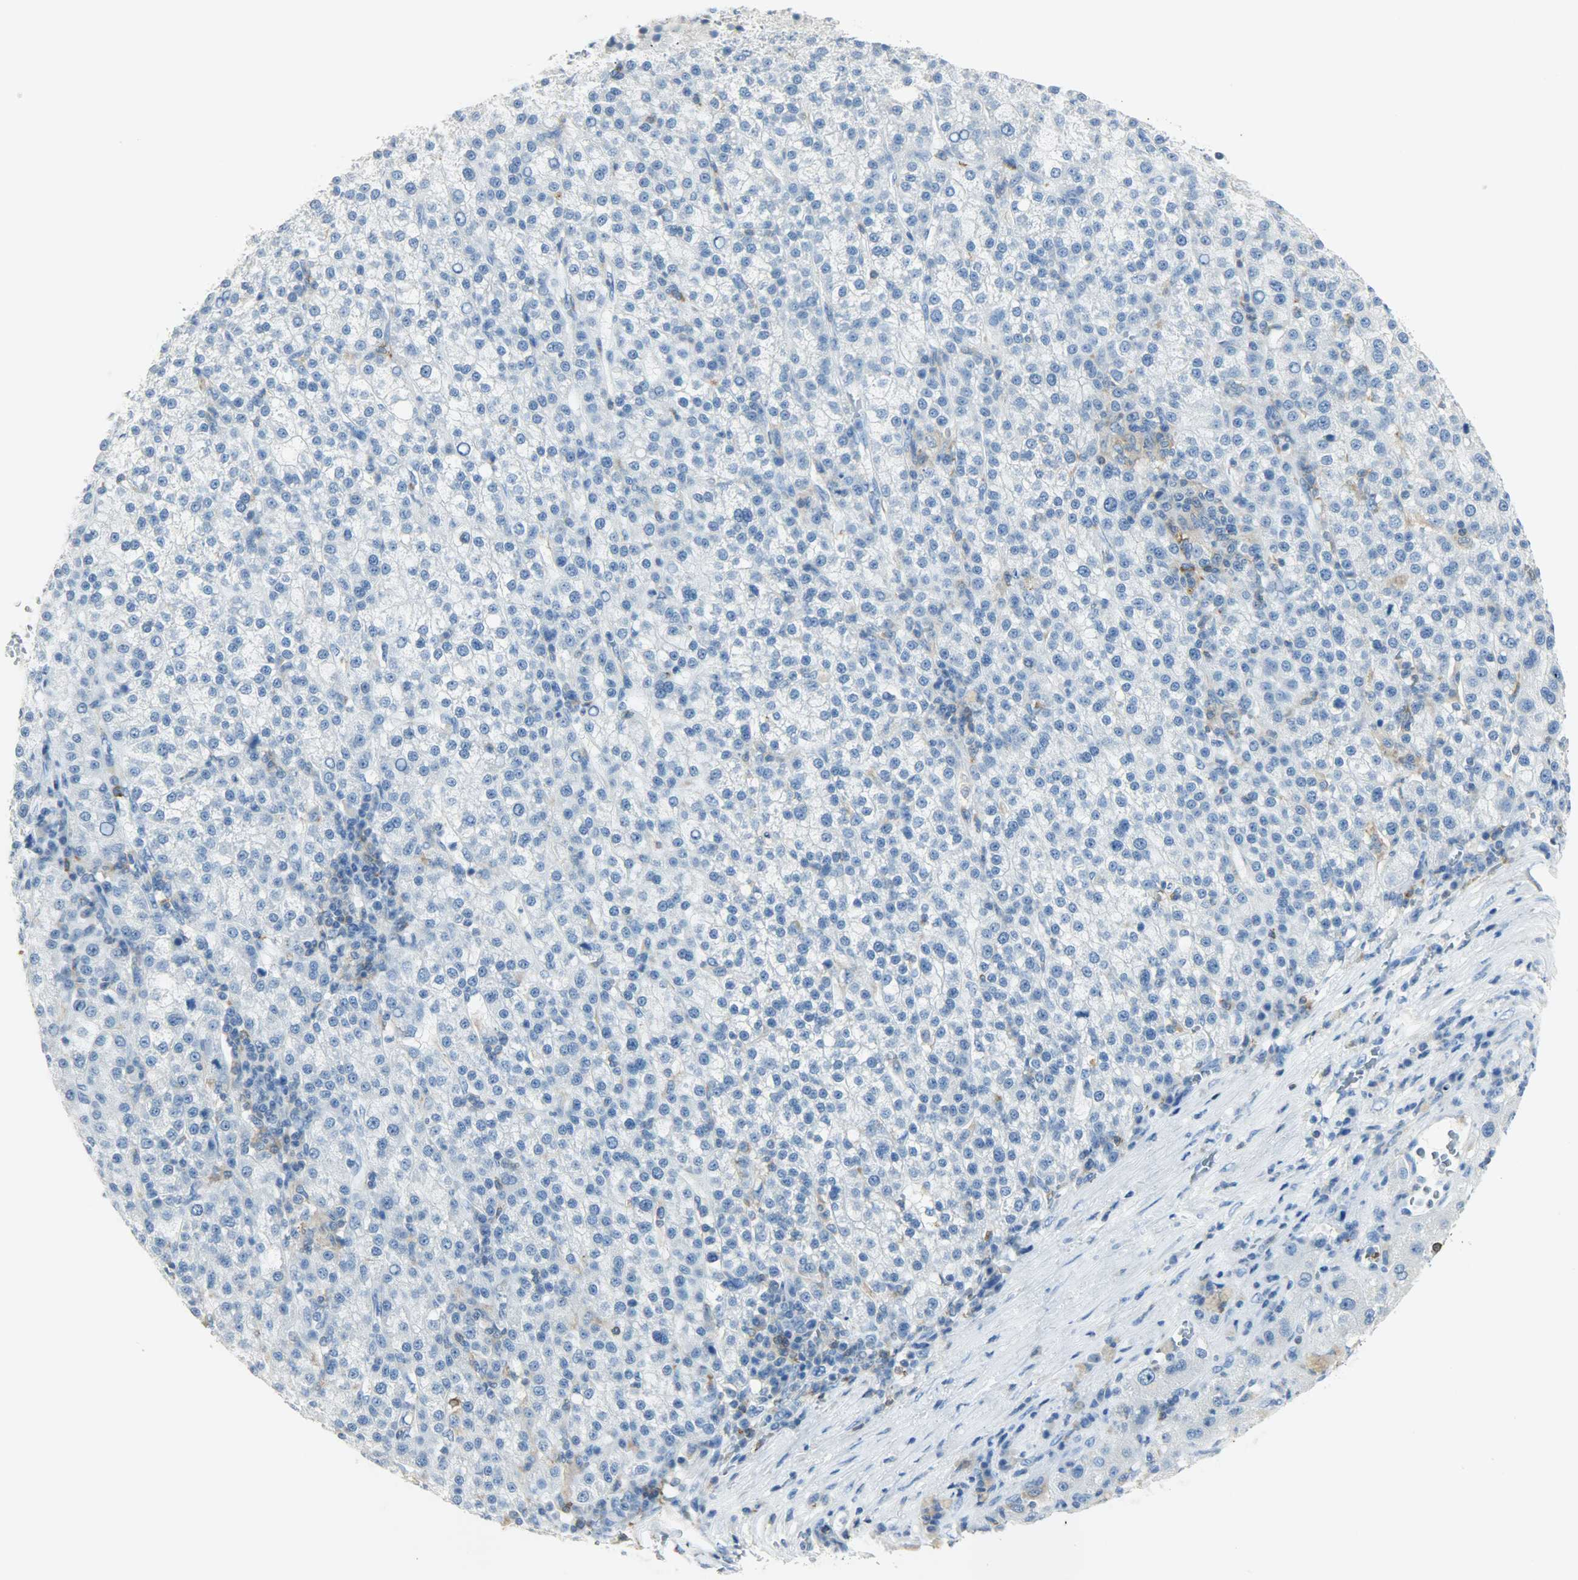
{"staining": {"intensity": "negative", "quantity": "none", "location": "none"}, "tissue": "liver cancer", "cell_type": "Tumor cells", "image_type": "cancer", "snomed": [{"axis": "morphology", "description": "Carcinoma, Hepatocellular, NOS"}, {"axis": "topography", "description": "Liver"}], "caption": "DAB (3,3'-diaminobenzidine) immunohistochemical staining of human hepatocellular carcinoma (liver) exhibits no significant expression in tumor cells.", "gene": "PTPN6", "patient": {"sex": "female", "age": 58}}